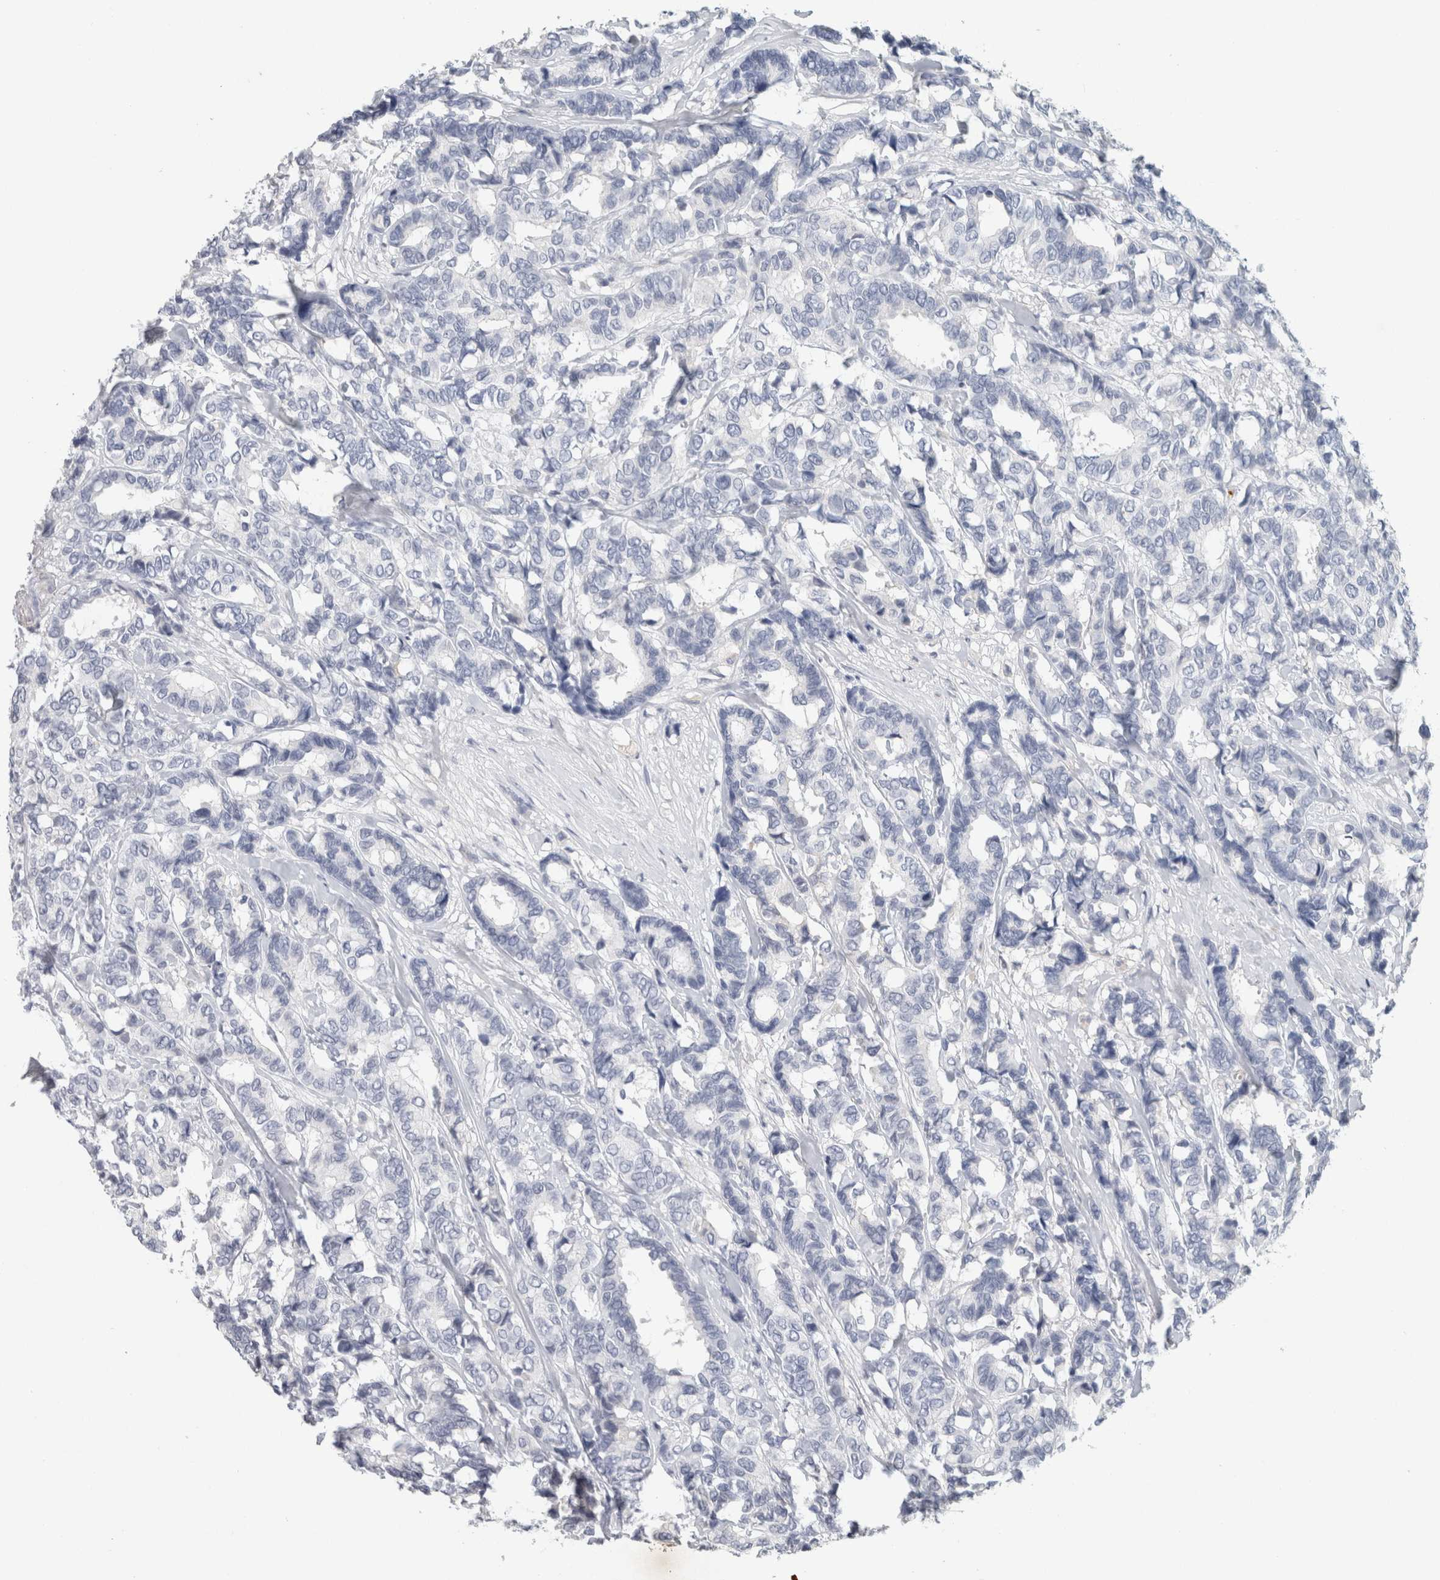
{"staining": {"intensity": "negative", "quantity": "none", "location": "none"}, "tissue": "breast cancer", "cell_type": "Tumor cells", "image_type": "cancer", "snomed": [{"axis": "morphology", "description": "Duct carcinoma"}, {"axis": "topography", "description": "Breast"}], "caption": "This is an immunohistochemistry image of human infiltrating ductal carcinoma (breast). There is no staining in tumor cells.", "gene": "CD36", "patient": {"sex": "female", "age": 87}}